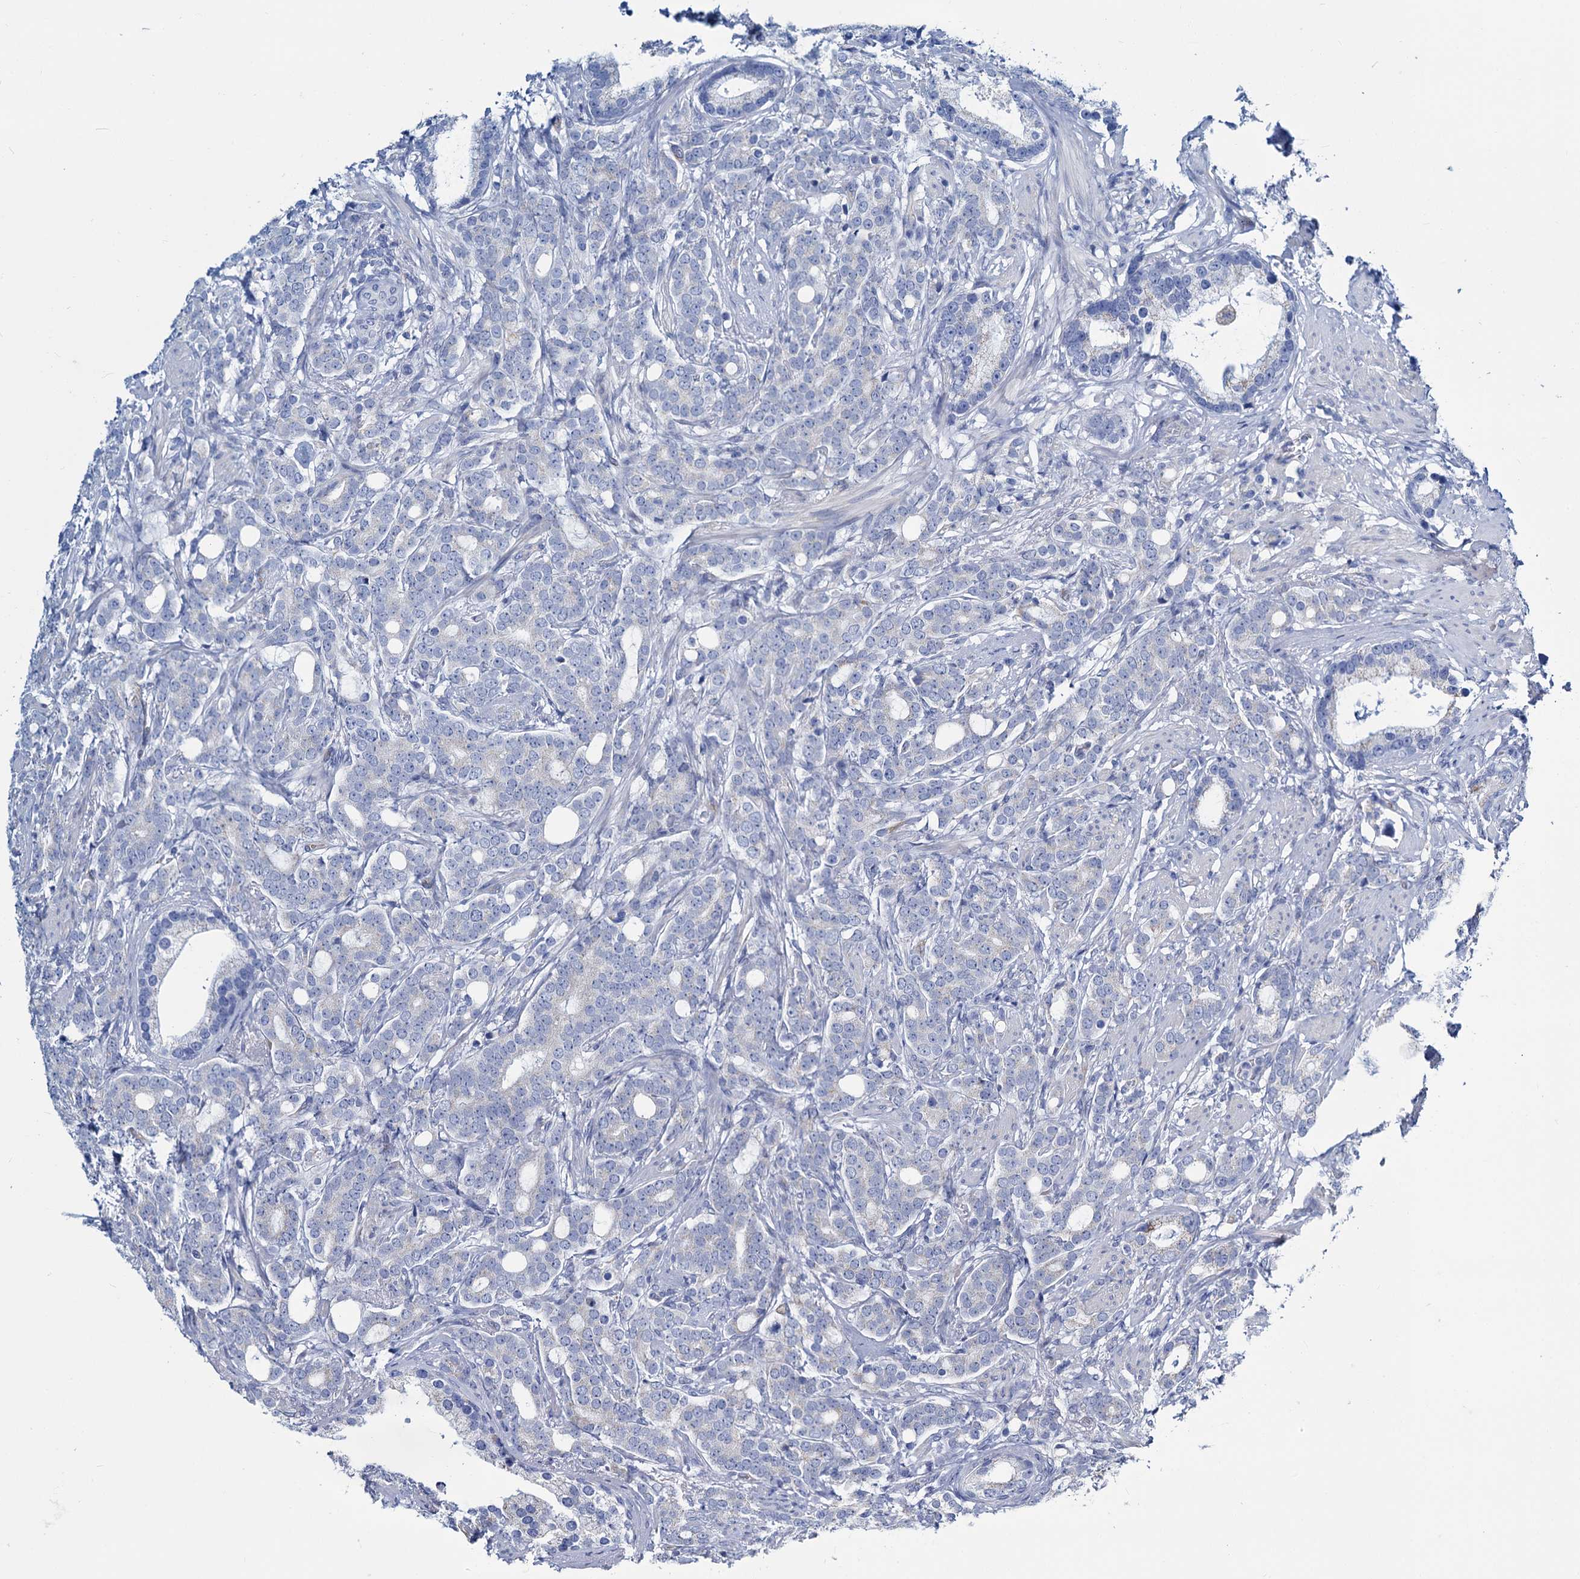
{"staining": {"intensity": "negative", "quantity": "none", "location": "none"}, "tissue": "prostate cancer", "cell_type": "Tumor cells", "image_type": "cancer", "snomed": [{"axis": "morphology", "description": "Adenocarcinoma, Low grade"}, {"axis": "topography", "description": "Prostate"}], "caption": "The micrograph exhibits no staining of tumor cells in prostate cancer (low-grade adenocarcinoma). (Immunohistochemistry (ihc), brightfield microscopy, high magnification).", "gene": "SLC1A3", "patient": {"sex": "male", "age": 71}}